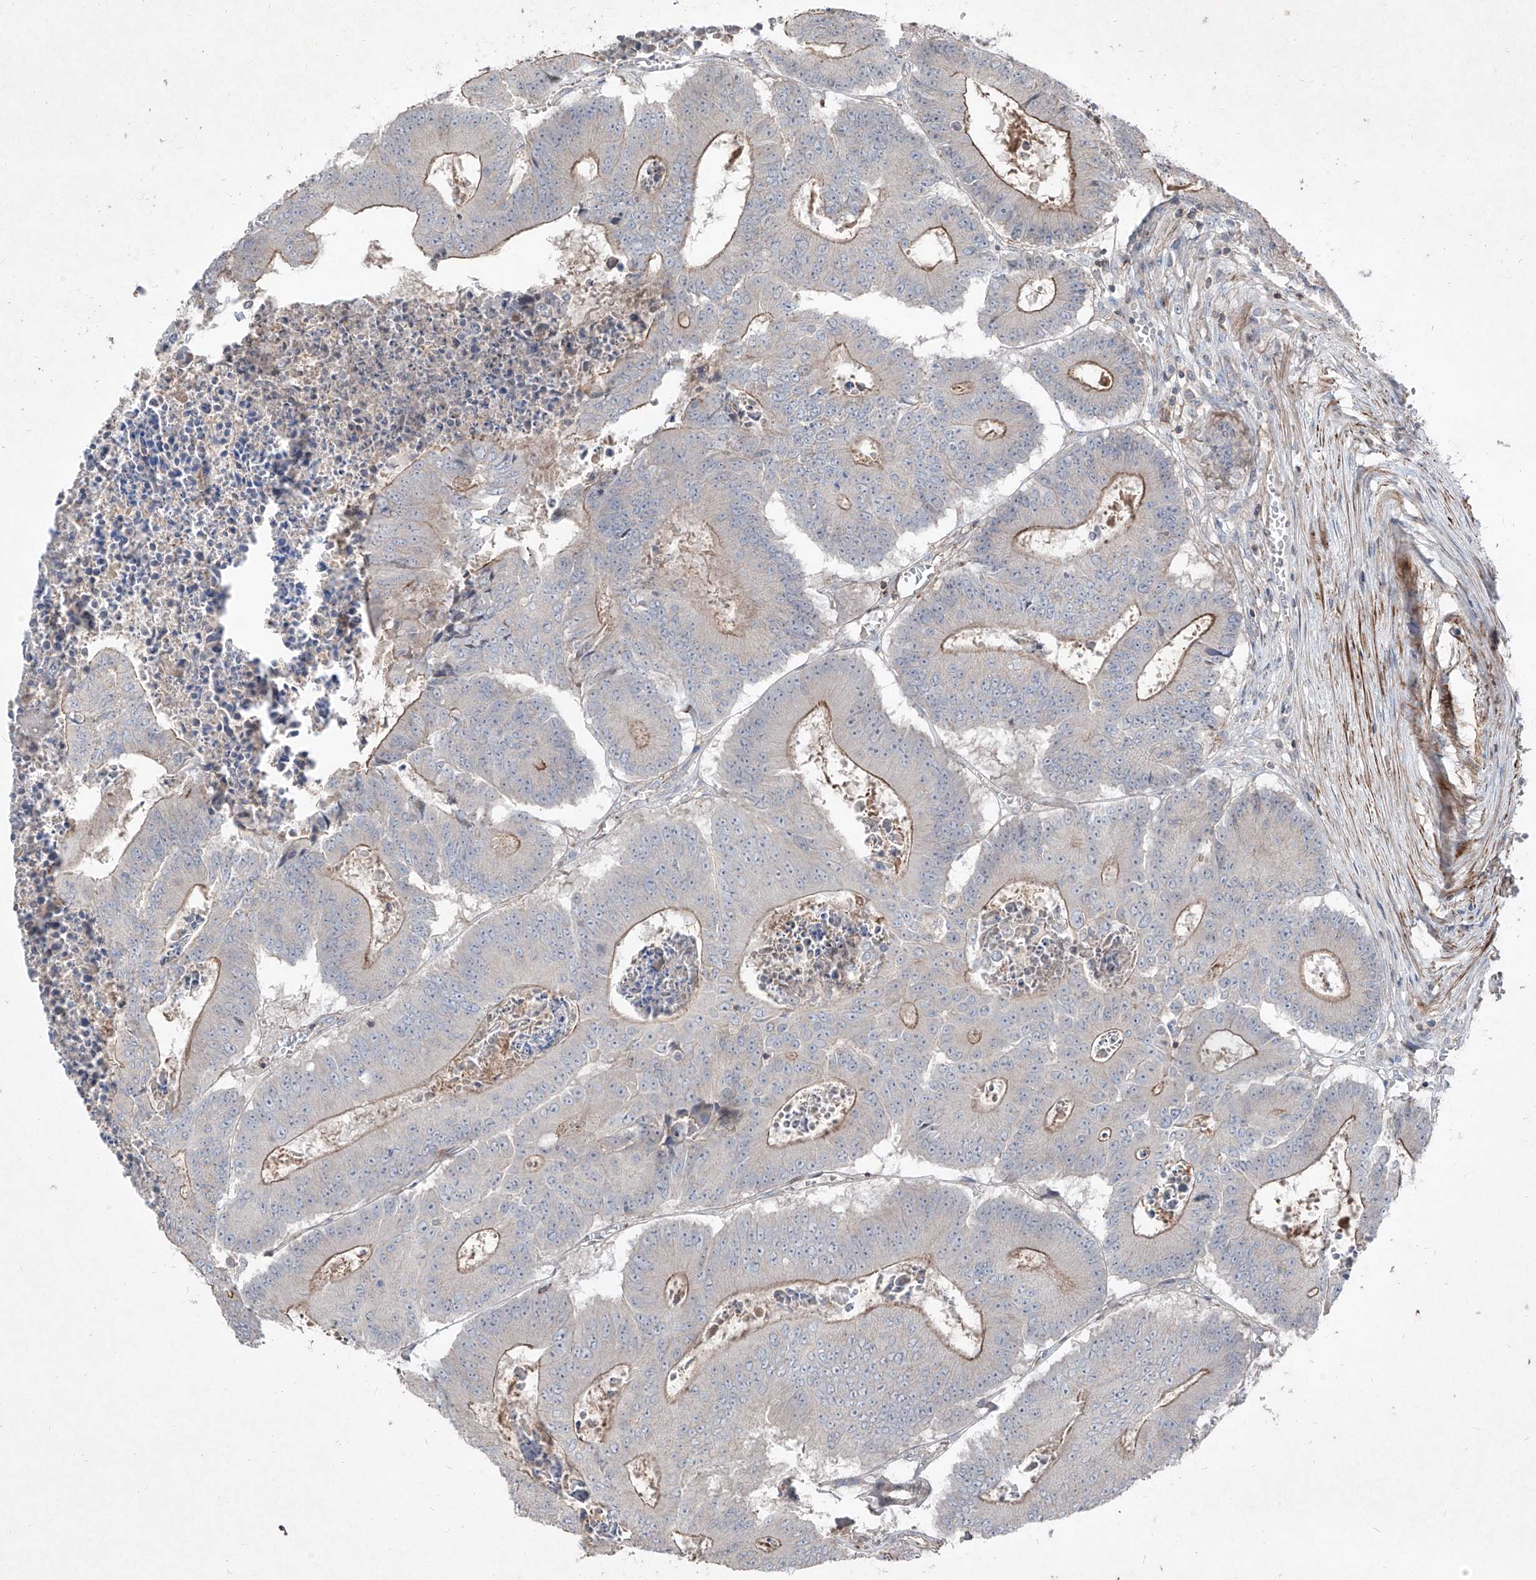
{"staining": {"intensity": "moderate", "quantity": "<25%", "location": "cytoplasmic/membranous"}, "tissue": "colorectal cancer", "cell_type": "Tumor cells", "image_type": "cancer", "snomed": [{"axis": "morphology", "description": "Adenocarcinoma, NOS"}, {"axis": "topography", "description": "Colon"}], "caption": "Protein staining demonstrates moderate cytoplasmic/membranous positivity in about <25% of tumor cells in colorectal adenocarcinoma. (DAB (3,3'-diaminobenzidine) IHC with brightfield microscopy, high magnification).", "gene": "UFD1", "patient": {"sex": "male", "age": 87}}